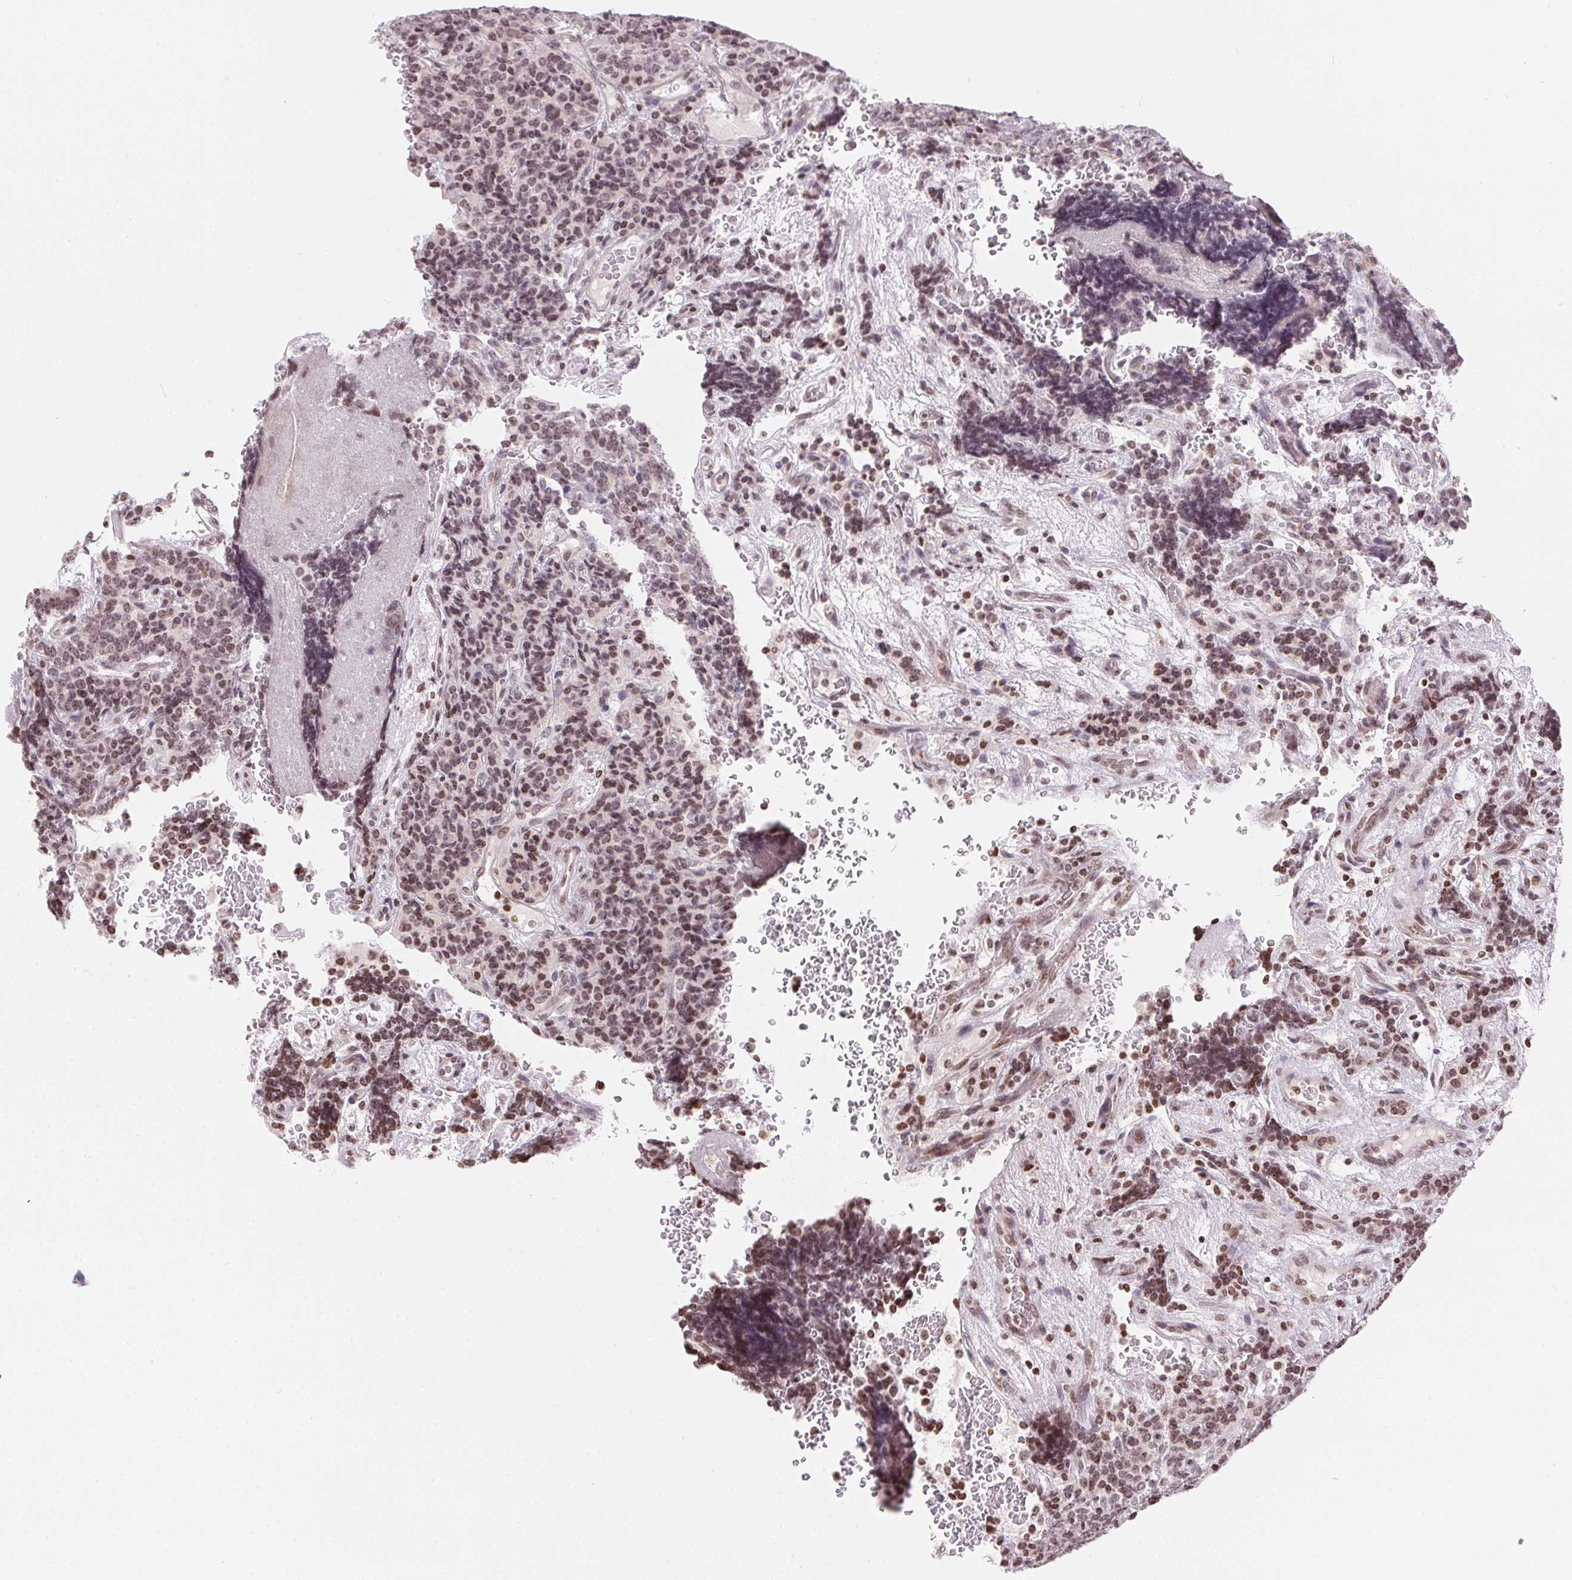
{"staining": {"intensity": "weak", "quantity": ">75%", "location": "nuclear"}, "tissue": "carcinoid", "cell_type": "Tumor cells", "image_type": "cancer", "snomed": [{"axis": "morphology", "description": "Carcinoid, malignant, NOS"}, {"axis": "topography", "description": "Pancreas"}], "caption": "IHC (DAB) staining of human carcinoid (malignant) demonstrates weak nuclear protein expression in approximately >75% of tumor cells.", "gene": "RNF181", "patient": {"sex": "male", "age": 36}}